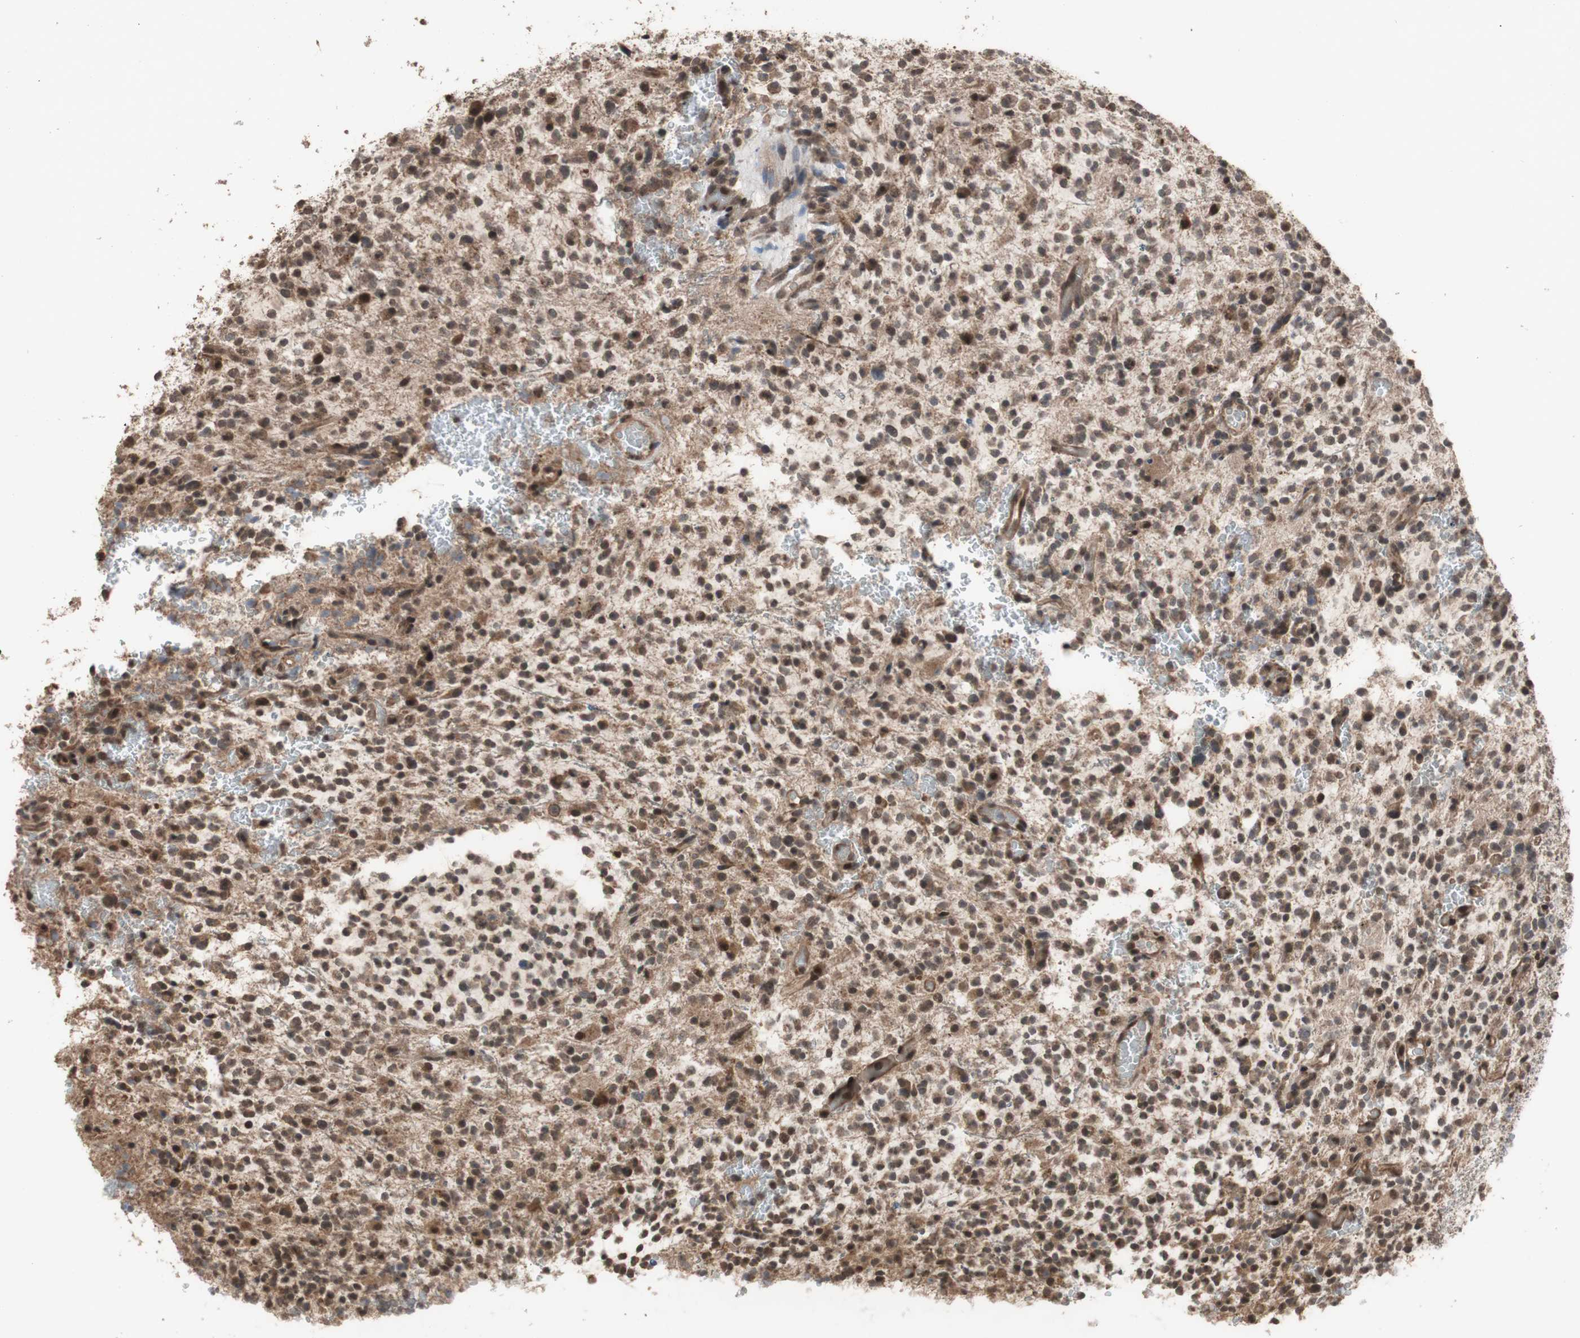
{"staining": {"intensity": "moderate", "quantity": "25%-75%", "location": "cytoplasmic/membranous,nuclear"}, "tissue": "glioma", "cell_type": "Tumor cells", "image_type": "cancer", "snomed": [{"axis": "morphology", "description": "Glioma, malignant, High grade"}, {"axis": "topography", "description": "Brain"}], "caption": "DAB immunohistochemical staining of human high-grade glioma (malignant) exhibits moderate cytoplasmic/membranous and nuclear protein positivity in approximately 25%-75% of tumor cells.", "gene": "KANSL1", "patient": {"sex": "male", "age": 48}}